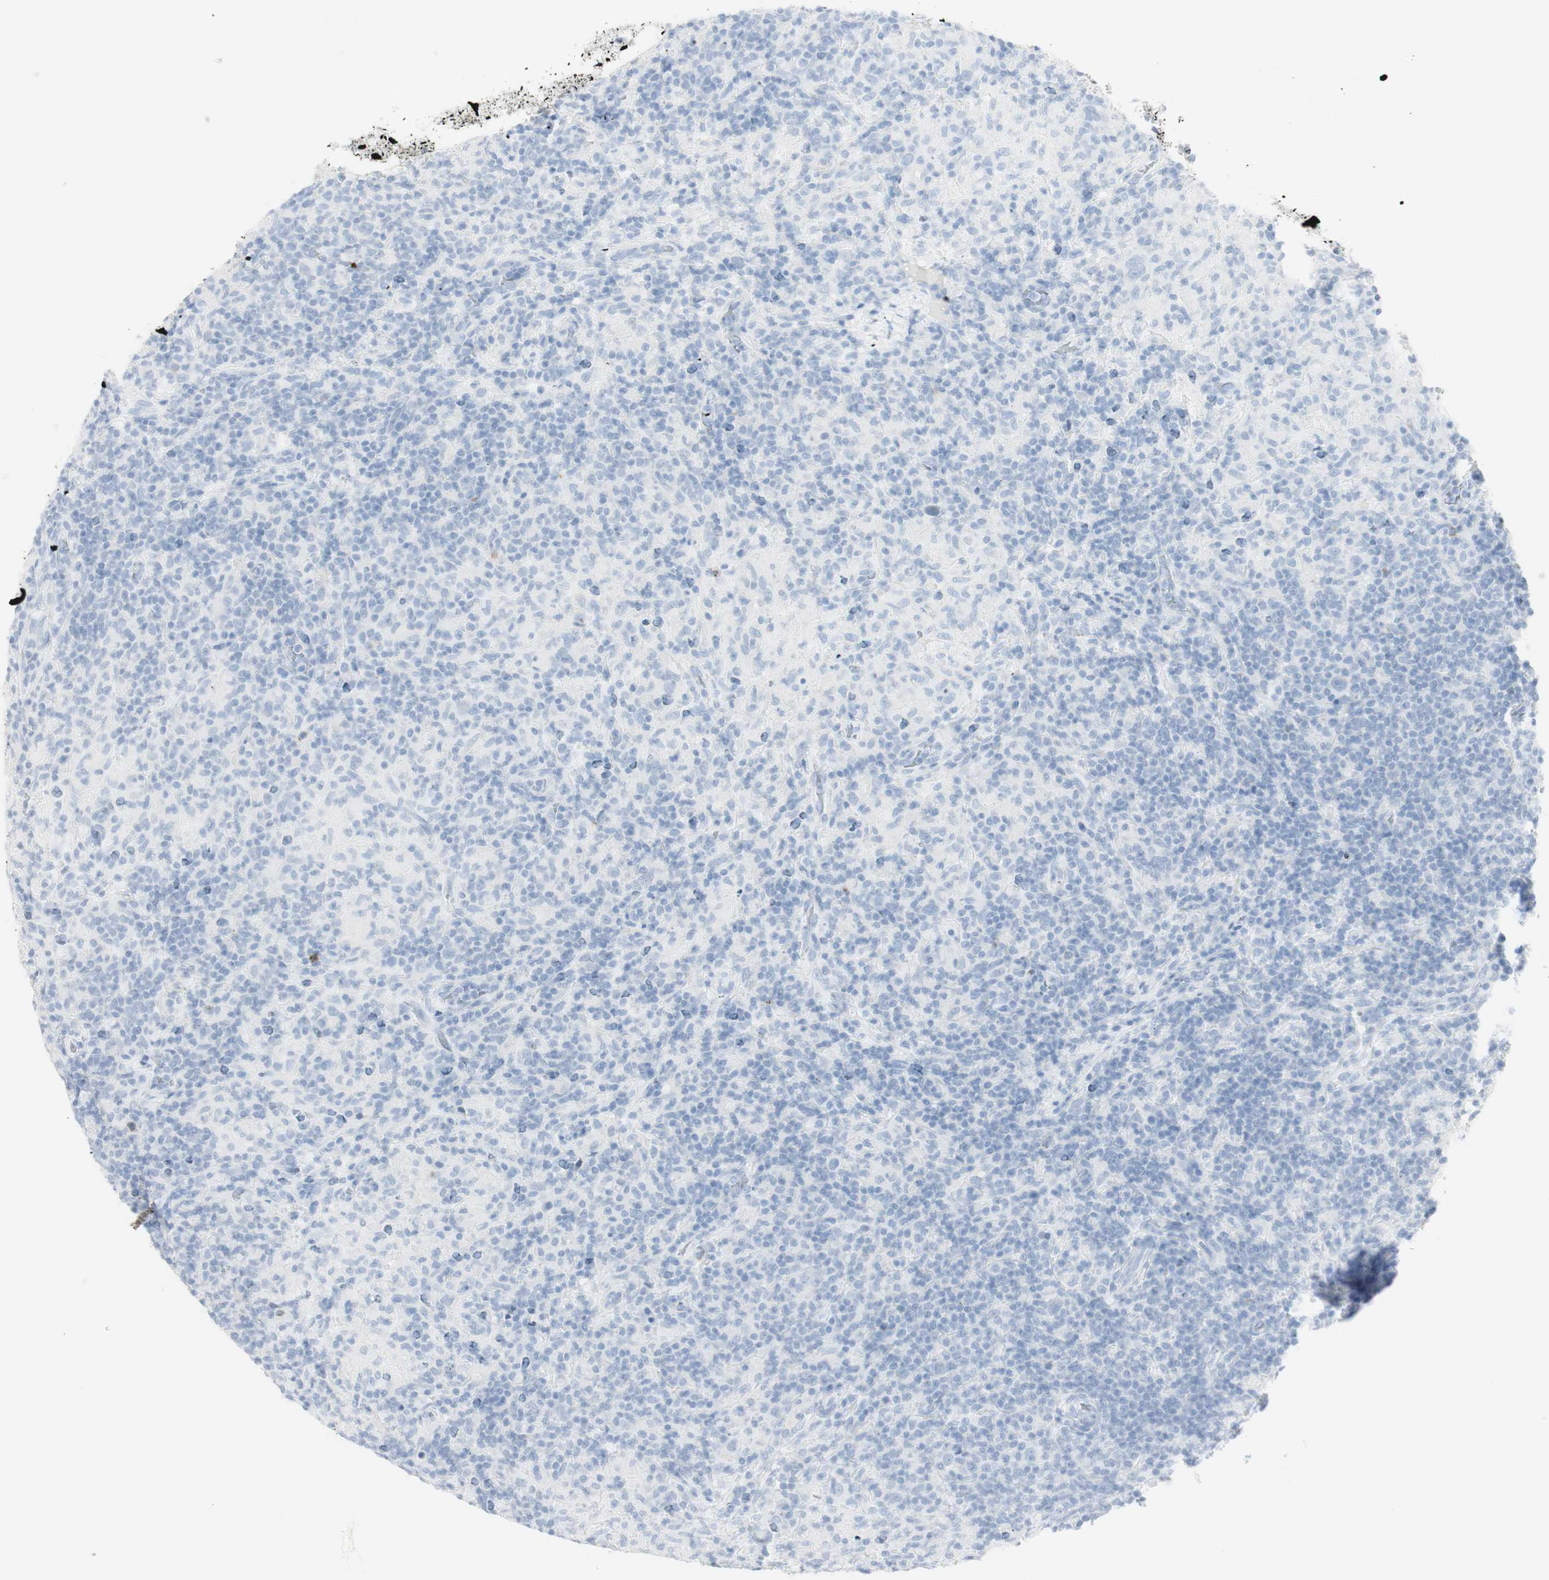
{"staining": {"intensity": "negative", "quantity": "none", "location": "none"}, "tissue": "lymphoma", "cell_type": "Tumor cells", "image_type": "cancer", "snomed": [{"axis": "morphology", "description": "Hodgkin's disease, NOS"}, {"axis": "topography", "description": "Lymph node"}], "caption": "Histopathology image shows no protein staining in tumor cells of Hodgkin's disease tissue.", "gene": "NAPSA", "patient": {"sex": "male", "age": 70}}